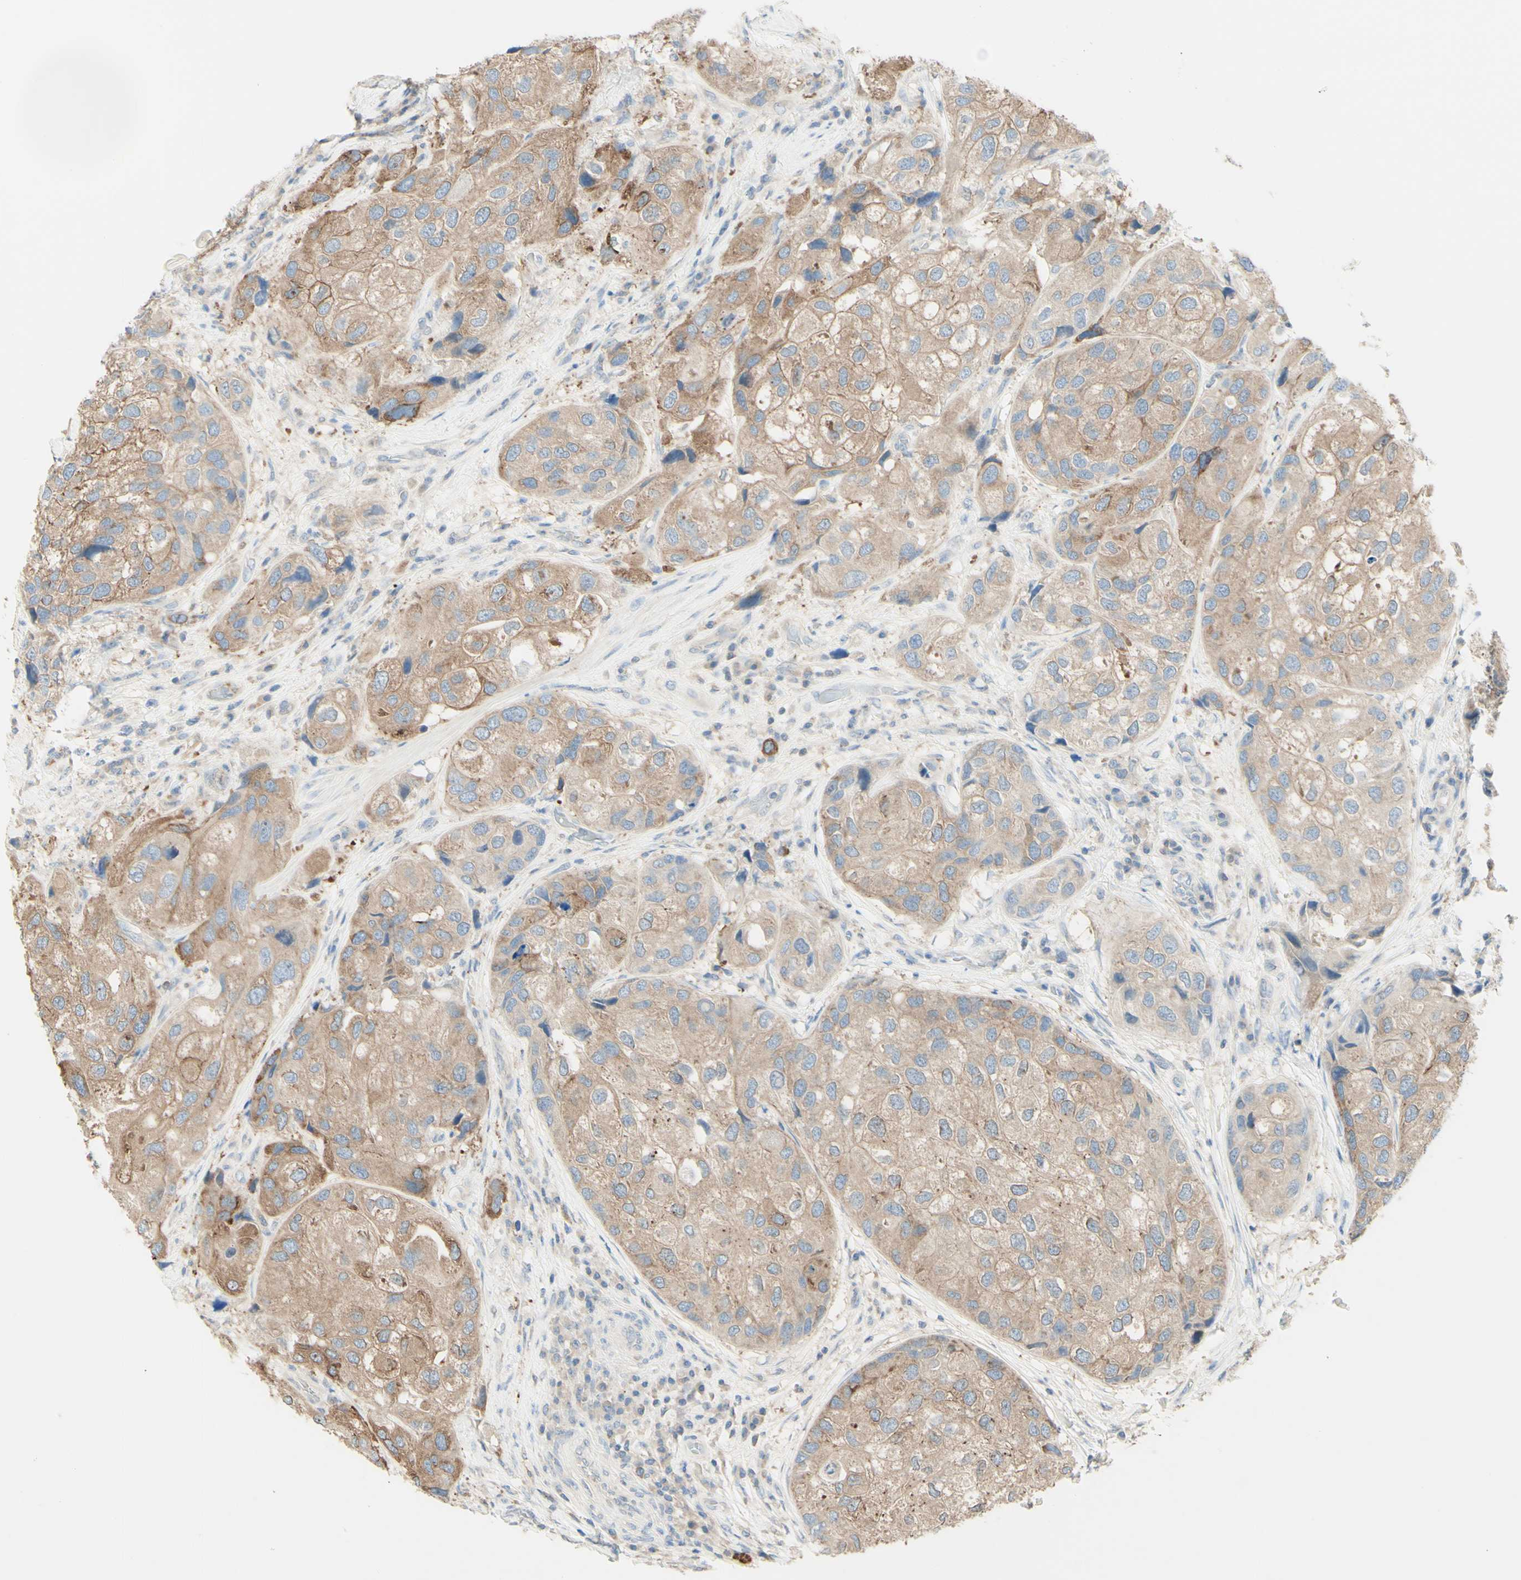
{"staining": {"intensity": "moderate", "quantity": ">75%", "location": "cytoplasmic/membranous"}, "tissue": "urothelial cancer", "cell_type": "Tumor cells", "image_type": "cancer", "snomed": [{"axis": "morphology", "description": "Urothelial carcinoma, High grade"}, {"axis": "topography", "description": "Urinary bladder"}], "caption": "A histopathology image of human urothelial cancer stained for a protein displays moderate cytoplasmic/membranous brown staining in tumor cells.", "gene": "MTM1", "patient": {"sex": "female", "age": 64}}